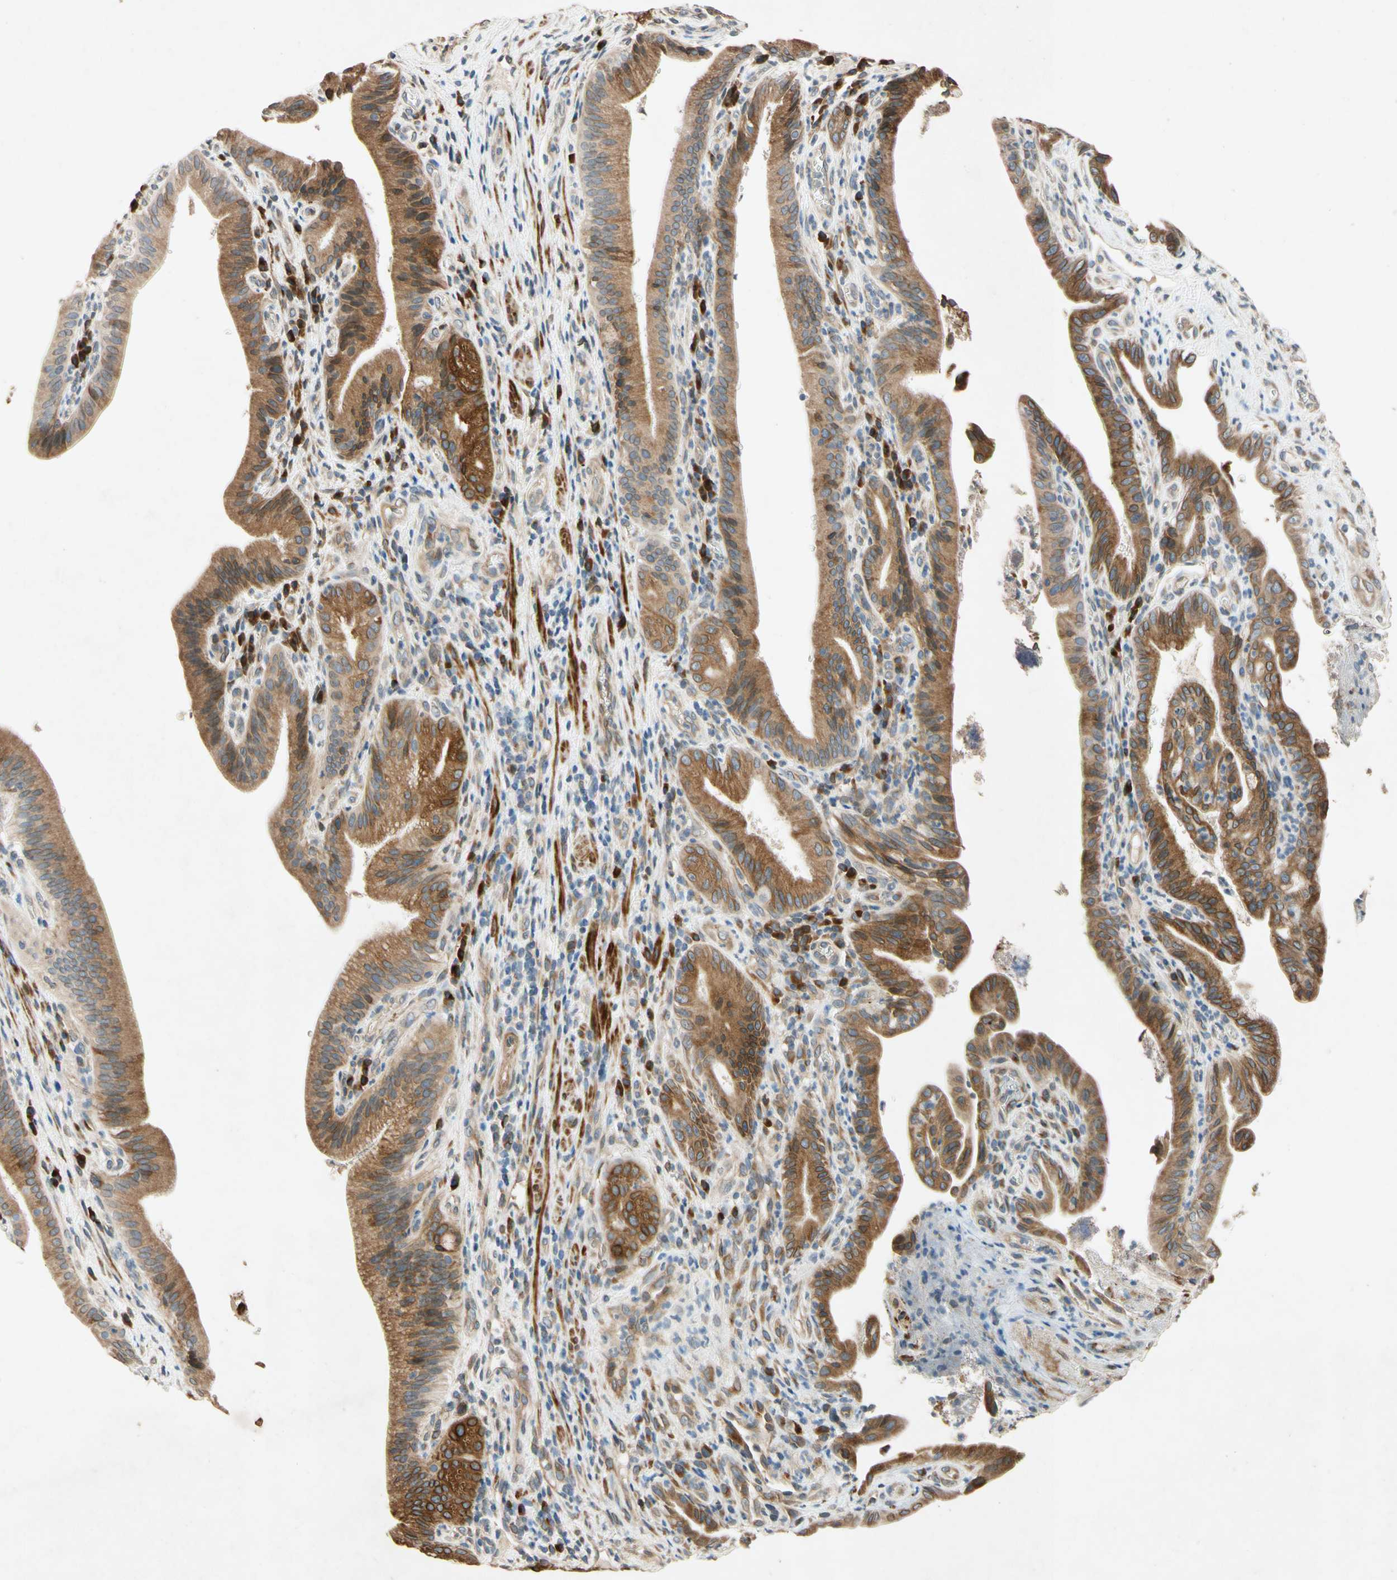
{"staining": {"intensity": "strong", "quantity": "25%-75%", "location": "cytoplasmic/membranous,nuclear"}, "tissue": "pancreatic cancer", "cell_type": "Tumor cells", "image_type": "cancer", "snomed": [{"axis": "morphology", "description": "Adenocarcinoma, NOS"}, {"axis": "topography", "description": "Pancreas"}], "caption": "Human pancreatic cancer (adenocarcinoma) stained with a brown dye reveals strong cytoplasmic/membranous and nuclear positive positivity in about 25%-75% of tumor cells.", "gene": "PTPRU", "patient": {"sex": "female", "age": 75}}